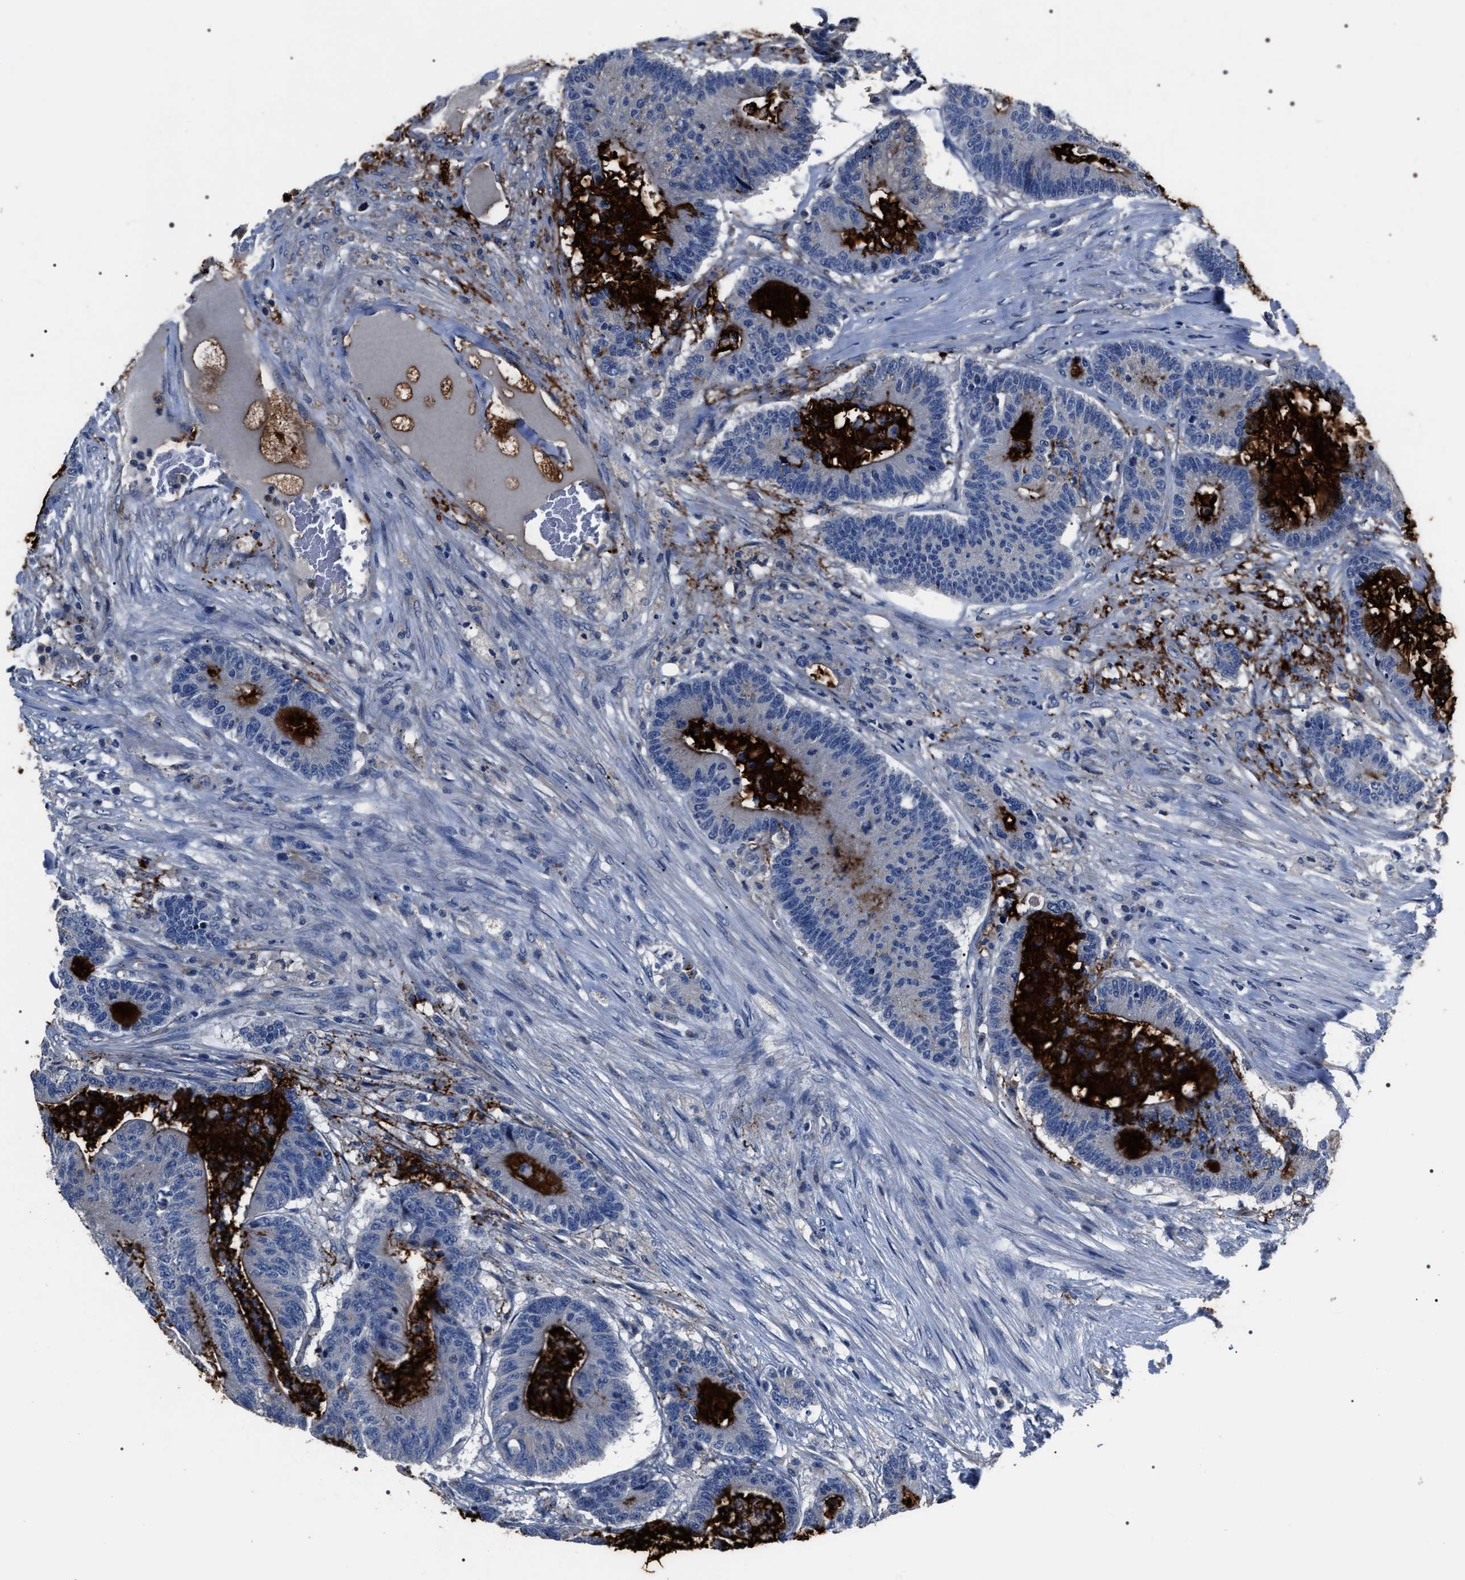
{"staining": {"intensity": "negative", "quantity": "none", "location": "none"}, "tissue": "colorectal cancer", "cell_type": "Tumor cells", "image_type": "cancer", "snomed": [{"axis": "morphology", "description": "Adenocarcinoma, NOS"}, {"axis": "topography", "description": "Colon"}], "caption": "IHC of colorectal cancer (adenocarcinoma) exhibits no positivity in tumor cells. The staining was performed using DAB (3,3'-diaminobenzidine) to visualize the protein expression in brown, while the nuclei were stained in blue with hematoxylin (Magnification: 20x).", "gene": "TRIM54", "patient": {"sex": "female", "age": 84}}